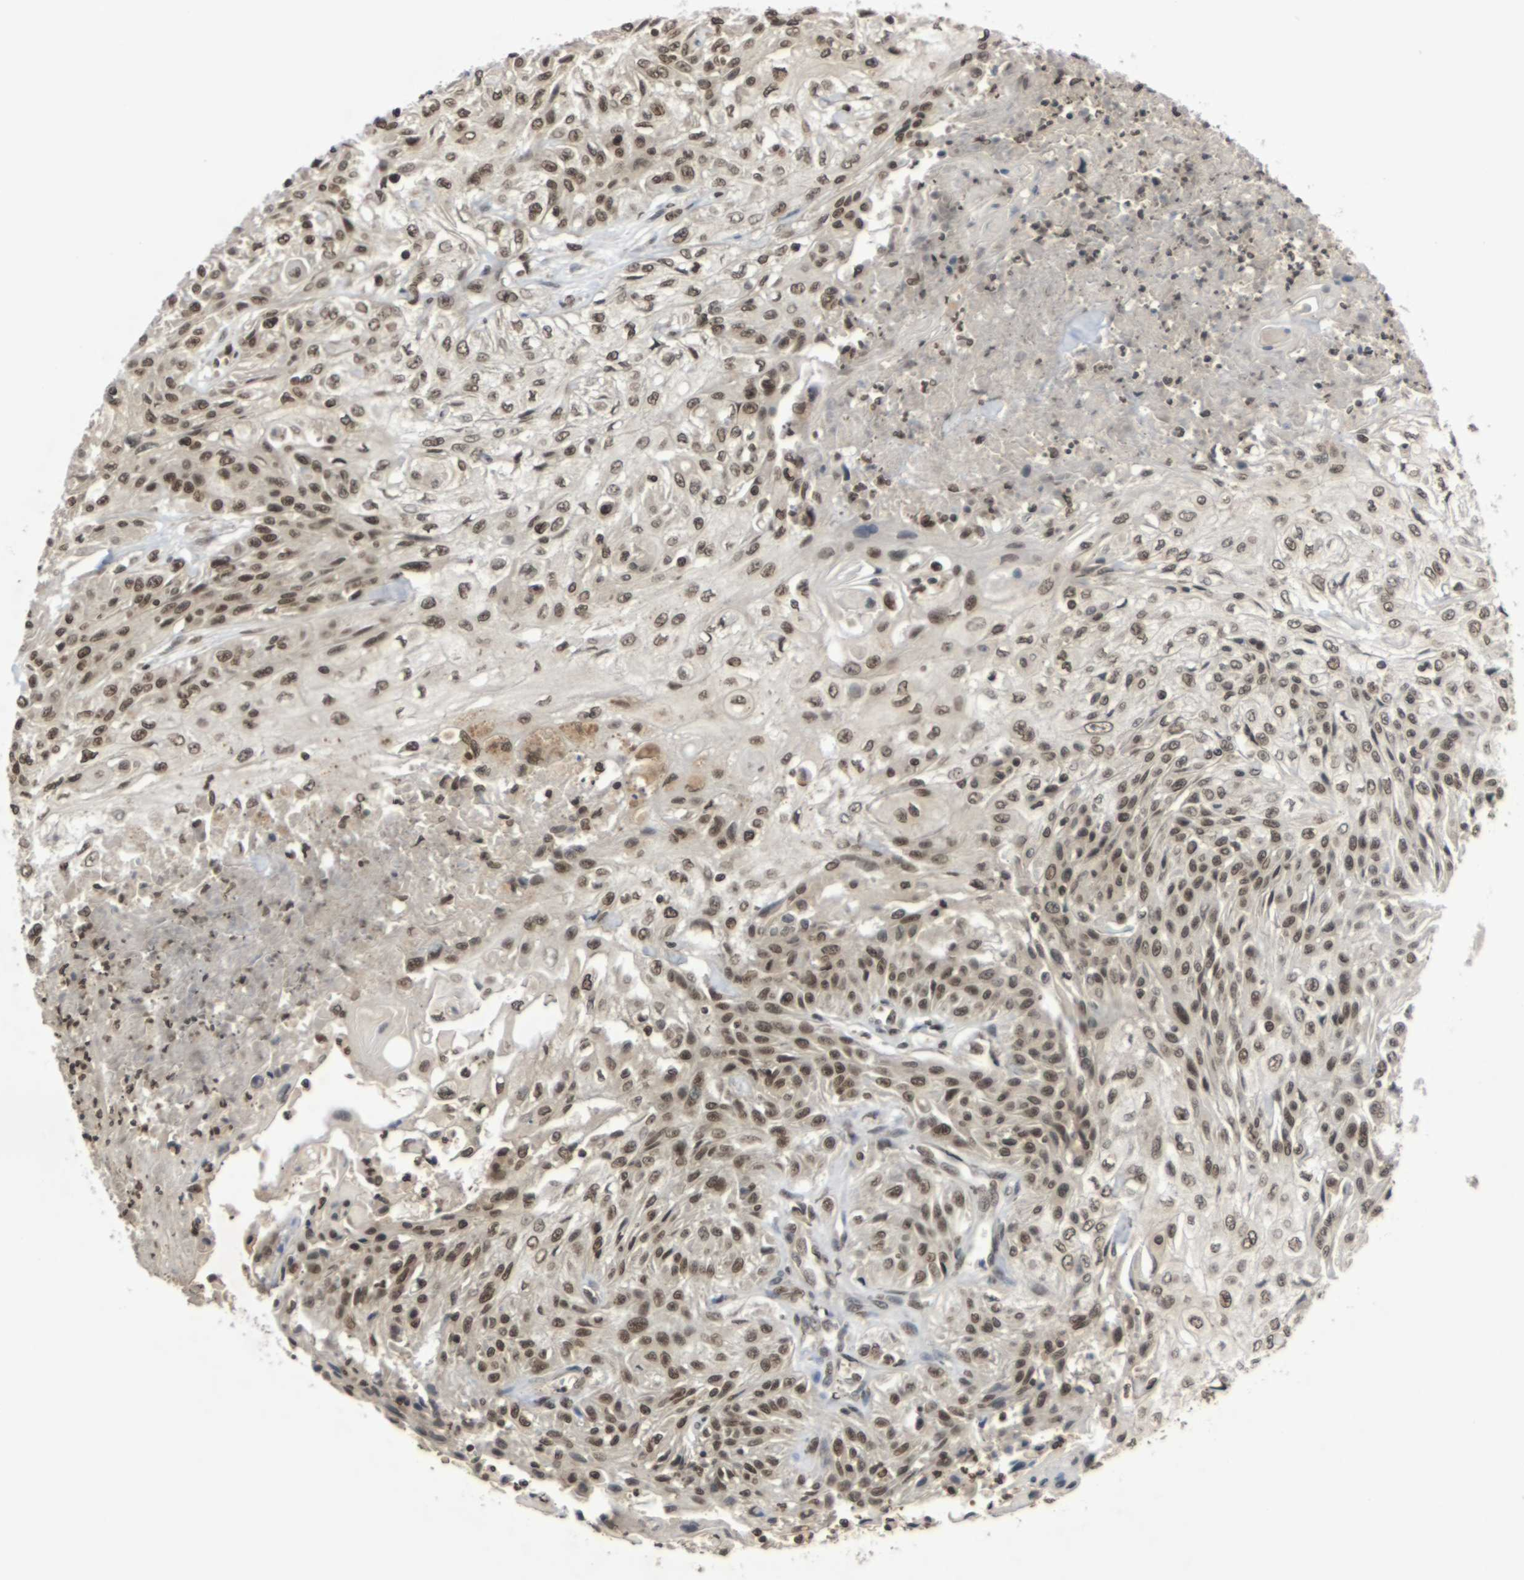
{"staining": {"intensity": "moderate", "quantity": ">75%", "location": "nuclear"}, "tissue": "skin cancer", "cell_type": "Tumor cells", "image_type": "cancer", "snomed": [{"axis": "morphology", "description": "Squamous cell carcinoma, NOS"}, {"axis": "topography", "description": "Skin"}], "caption": "Tumor cells demonstrate medium levels of moderate nuclear staining in approximately >75% of cells in human skin cancer (squamous cell carcinoma).", "gene": "NELFA", "patient": {"sex": "male", "age": 75}}